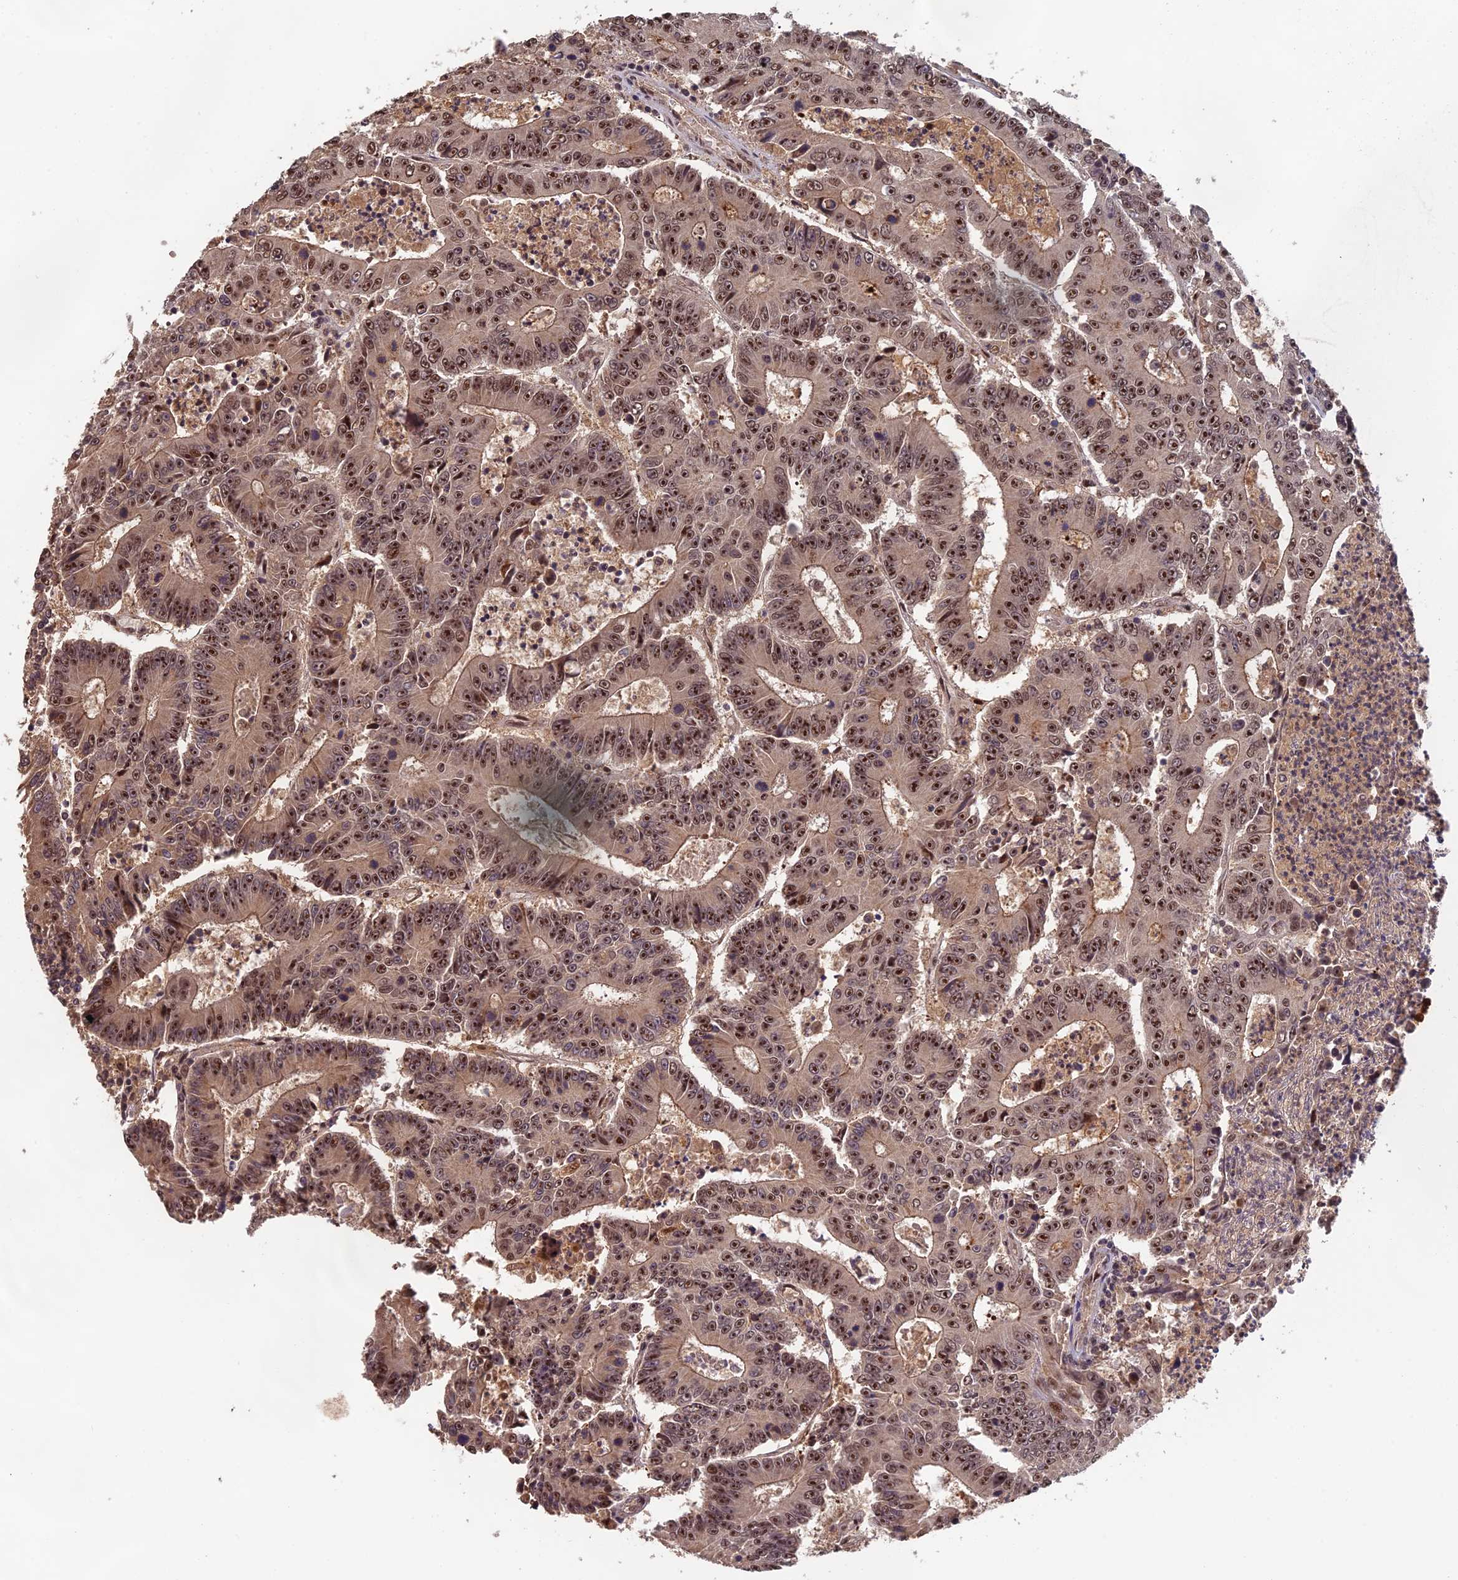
{"staining": {"intensity": "moderate", "quantity": ">75%", "location": "nuclear"}, "tissue": "colorectal cancer", "cell_type": "Tumor cells", "image_type": "cancer", "snomed": [{"axis": "morphology", "description": "Adenocarcinoma, NOS"}, {"axis": "topography", "description": "Colon"}], "caption": "A medium amount of moderate nuclear expression is seen in about >75% of tumor cells in colorectal cancer tissue. (Stains: DAB in brown, nuclei in blue, Microscopy: brightfield microscopy at high magnification).", "gene": "OSBPL1A", "patient": {"sex": "male", "age": 83}}